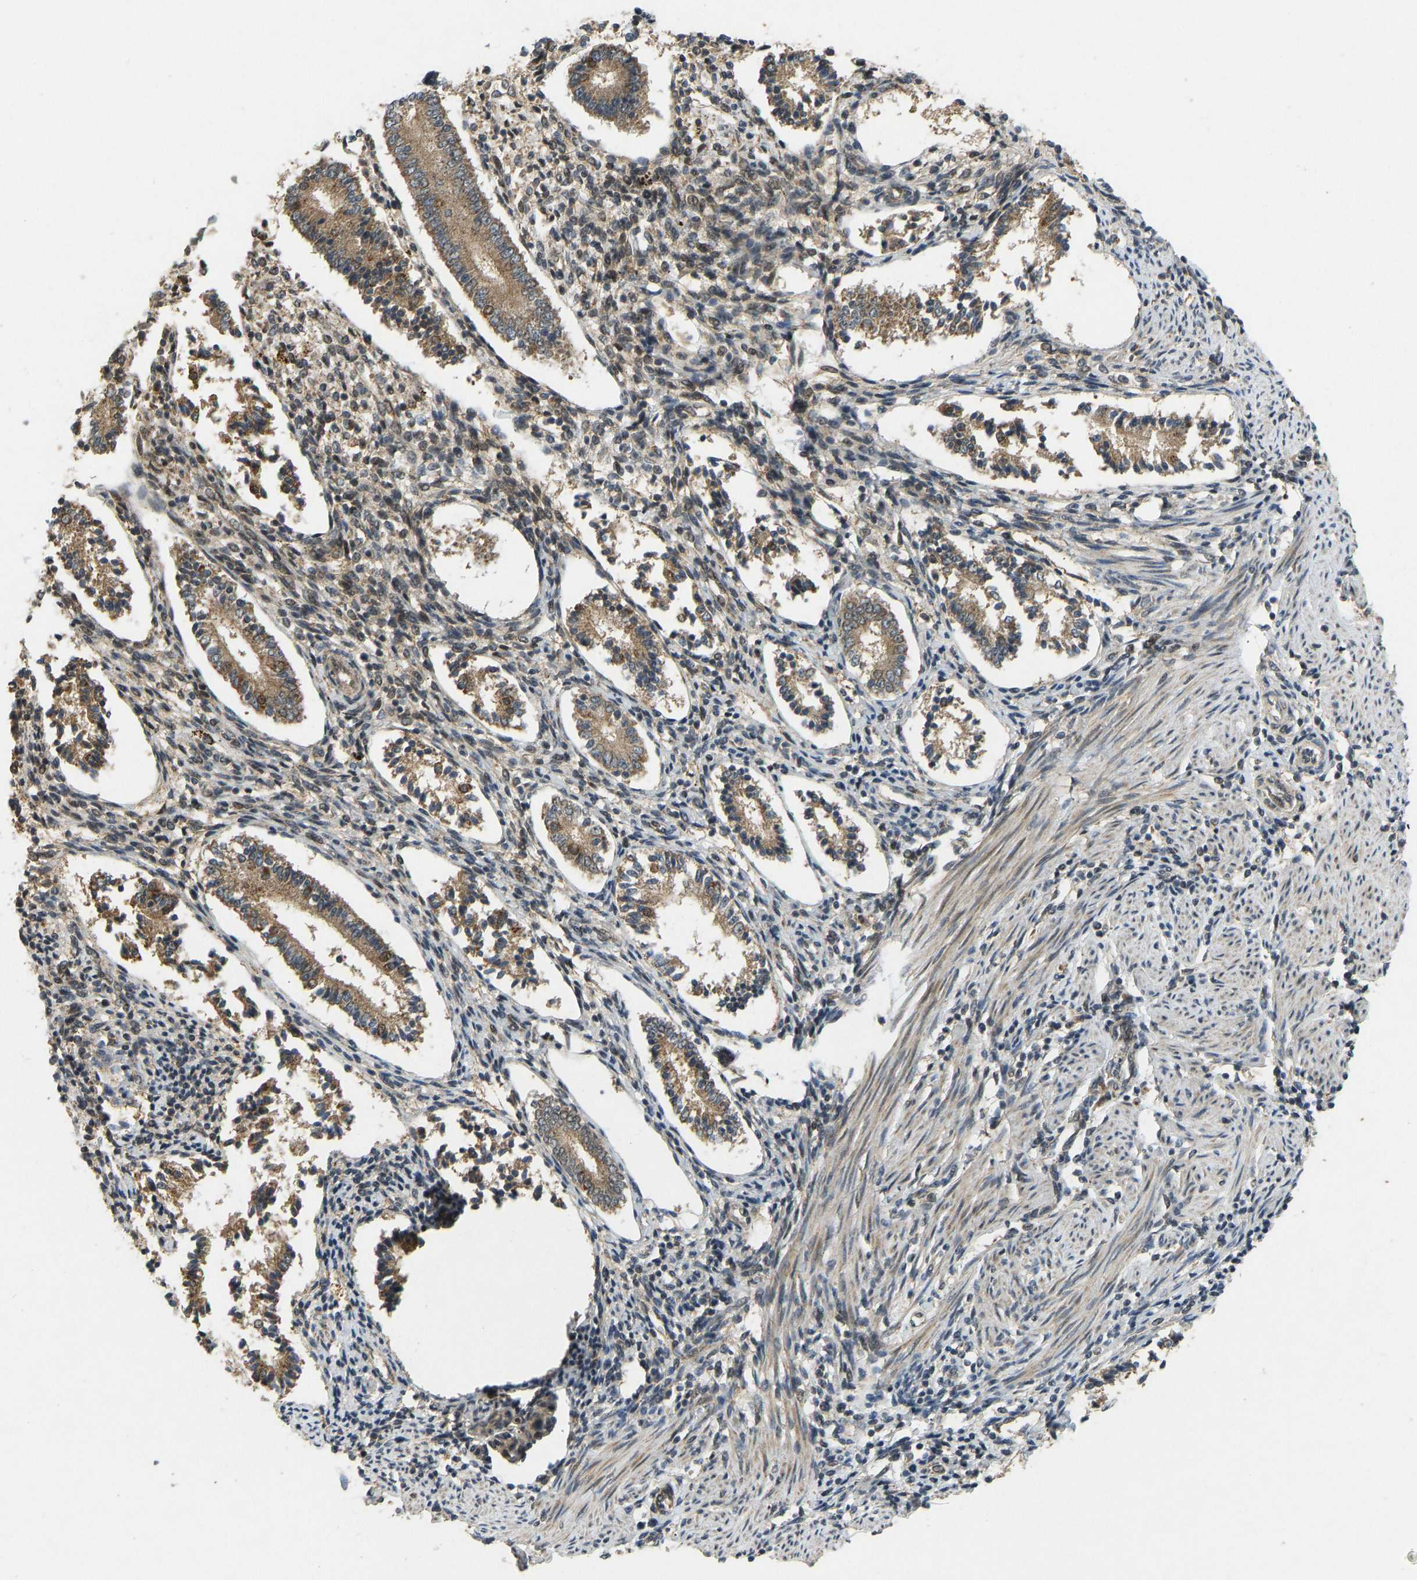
{"staining": {"intensity": "moderate", "quantity": "<25%", "location": "cytoplasmic/membranous"}, "tissue": "endometrium", "cell_type": "Cells in endometrial stroma", "image_type": "normal", "snomed": [{"axis": "morphology", "description": "Normal tissue, NOS"}, {"axis": "topography", "description": "Endometrium"}], "caption": "This photomicrograph shows normal endometrium stained with IHC to label a protein in brown. The cytoplasmic/membranous of cells in endometrial stroma show moderate positivity for the protein. Nuclei are counter-stained blue.", "gene": "ACADS", "patient": {"sex": "female", "age": 42}}